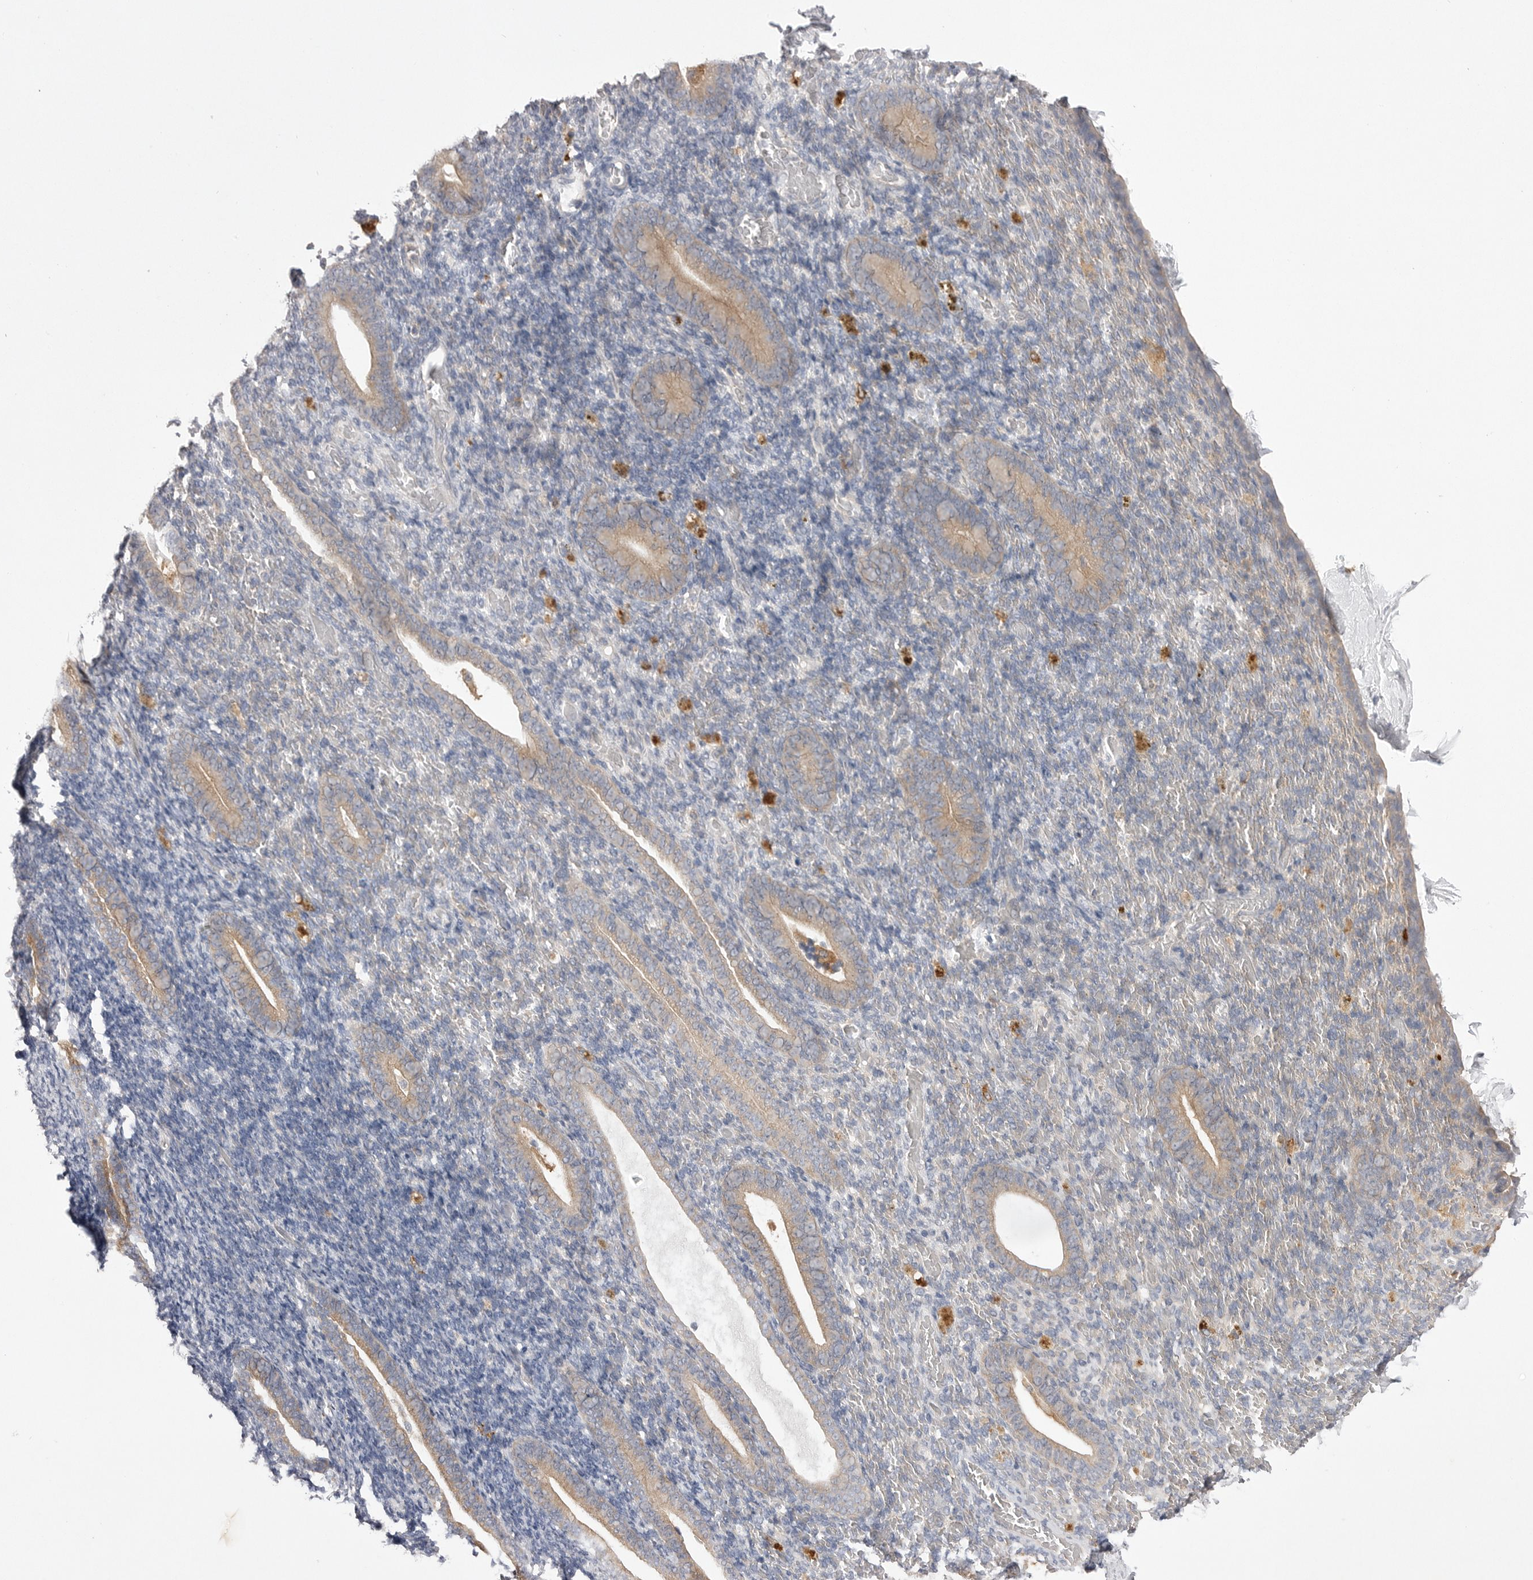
{"staining": {"intensity": "negative", "quantity": "none", "location": "none"}, "tissue": "endometrium", "cell_type": "Cells in endometrial stroma", "image_type": "normal", "snomed": [{"axis": "morphology", "description": "Normal tissue, NOS"}, {"axis": "topography", "description": "Endometrium"}], "caption": "Cells in endometrial stroma are negative for brown protein staining in benign endometrium. (Stains: DAB (3,3'-diaminobenzidine) IHC with hematoxylin counter stain, Microscopy: brightfield microscopy at high magnification).", "gene": "VAC14", "patient": {"sex": "female", "age": 51}}